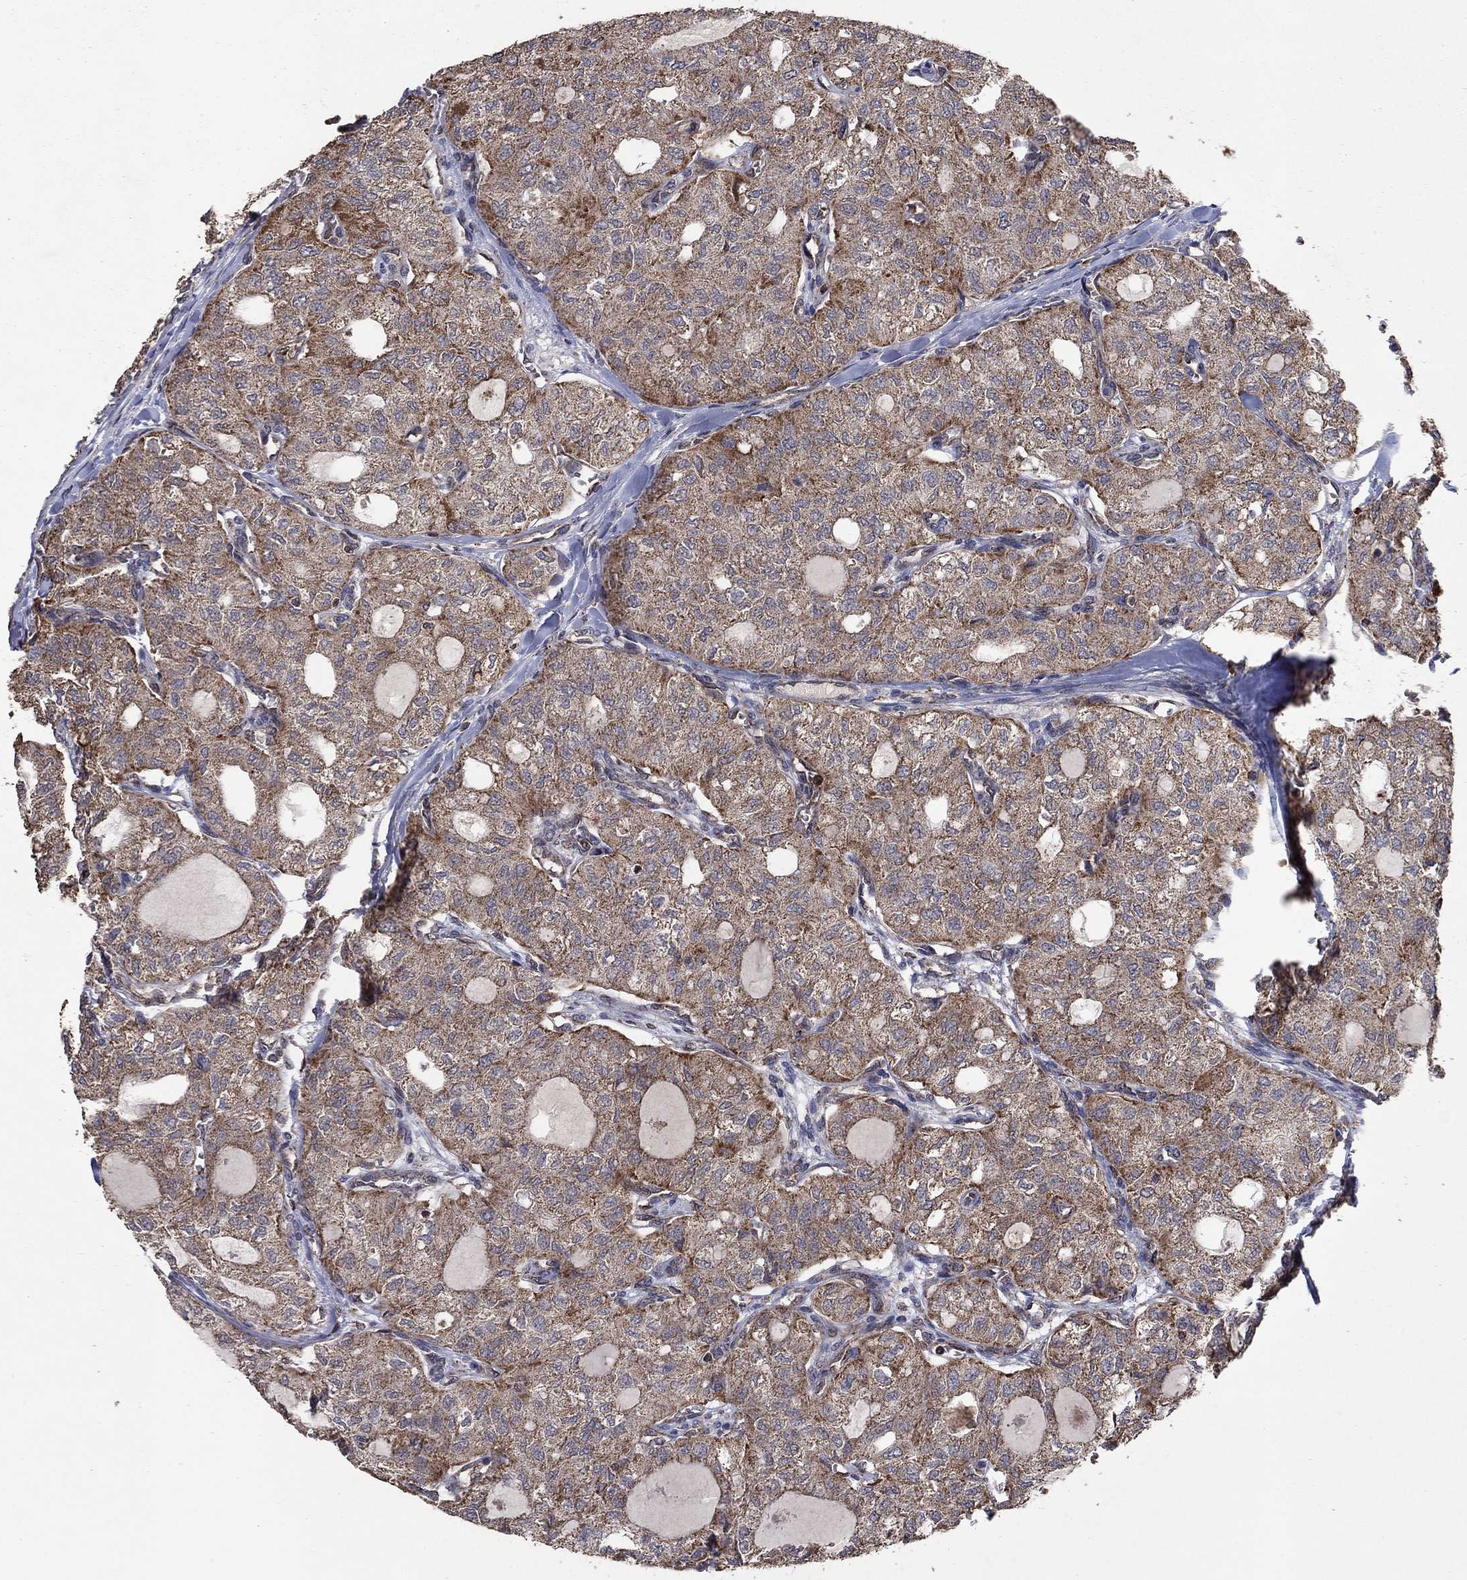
{"staining": {"intensity": "weak", "quantity": ">75%", "location": "cytoplasmic/membranous"}, "tissue": "thyroid cancer", "cell_type": "Tumor cells", "image_type": "cancer", "snomed": [{"axis": "morphology", "description": "Follicular adenoma carcinoma, NOS"}, {"axis": "topography", "description": "Thyroid gland"}], "caption": "IHC of human thyroid cancer shows low levels of weak cytoplasmic/membranous expression in approximately >75% of tumor cells. The protein of interest is shown in brown color, while the nuclei are stained blue.", "gene": "DPH1", "patient": {"sex": "male", "age": 75}}